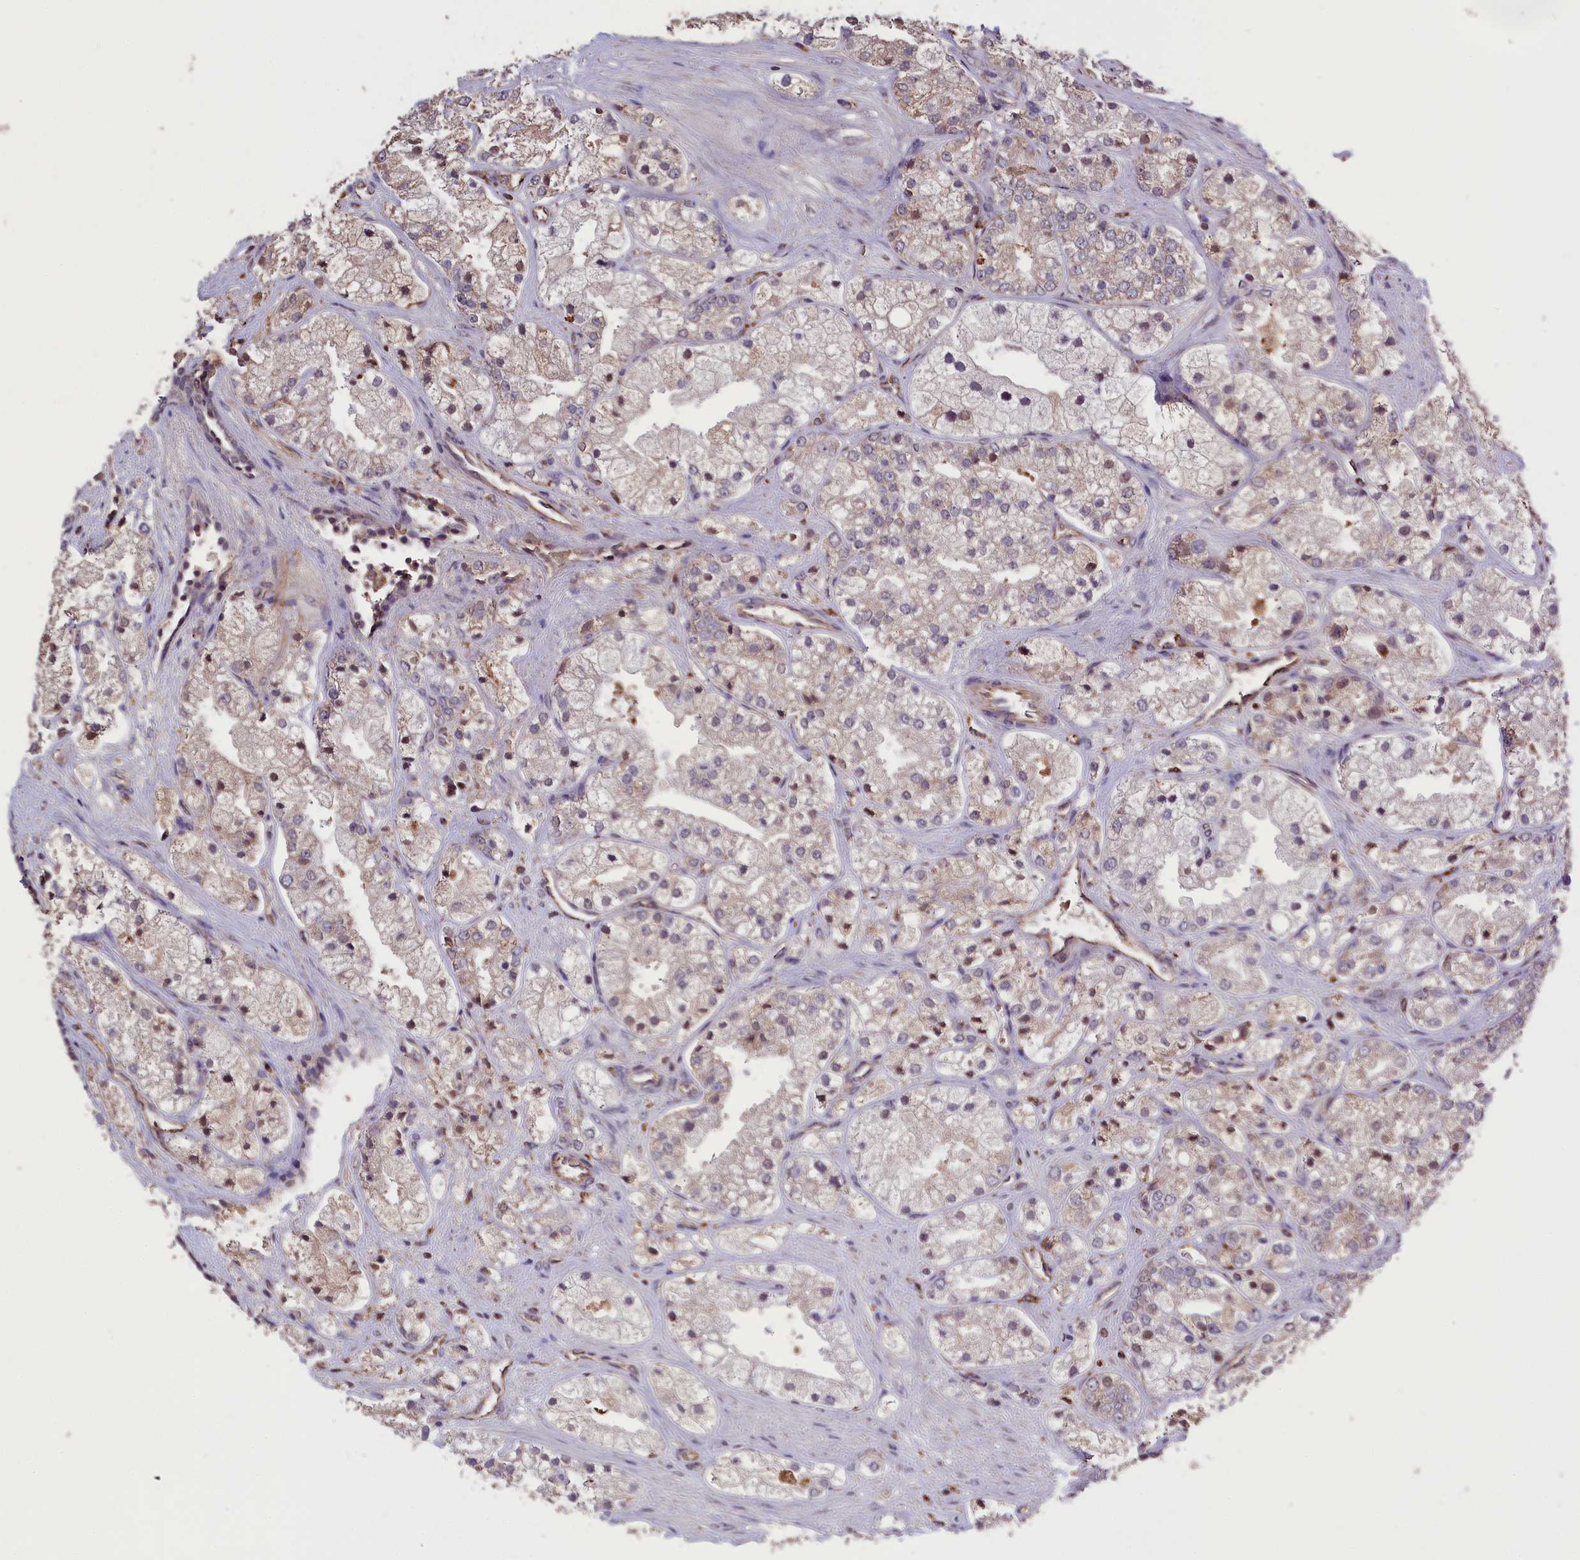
{"staining": {"intensity": "negative", "quantity": "none", "location": "none"}, "tissue": "prostate cancer", "cell_type": "Tumor cells", "image_type": "cancer", "snomed": [{"axis": "morphology", "description": "Adenocarcinoma, High grade"}, {"axis": "topography", "description": "Prostate"}], "caption": "Prostate cancer (adenocarcinoma (high-grade)) was stained to show a protein in brown. There is no significant staining in tumor cells.", "gene": "CLRN2", "patient": {"sex": "male", "age": 50}}